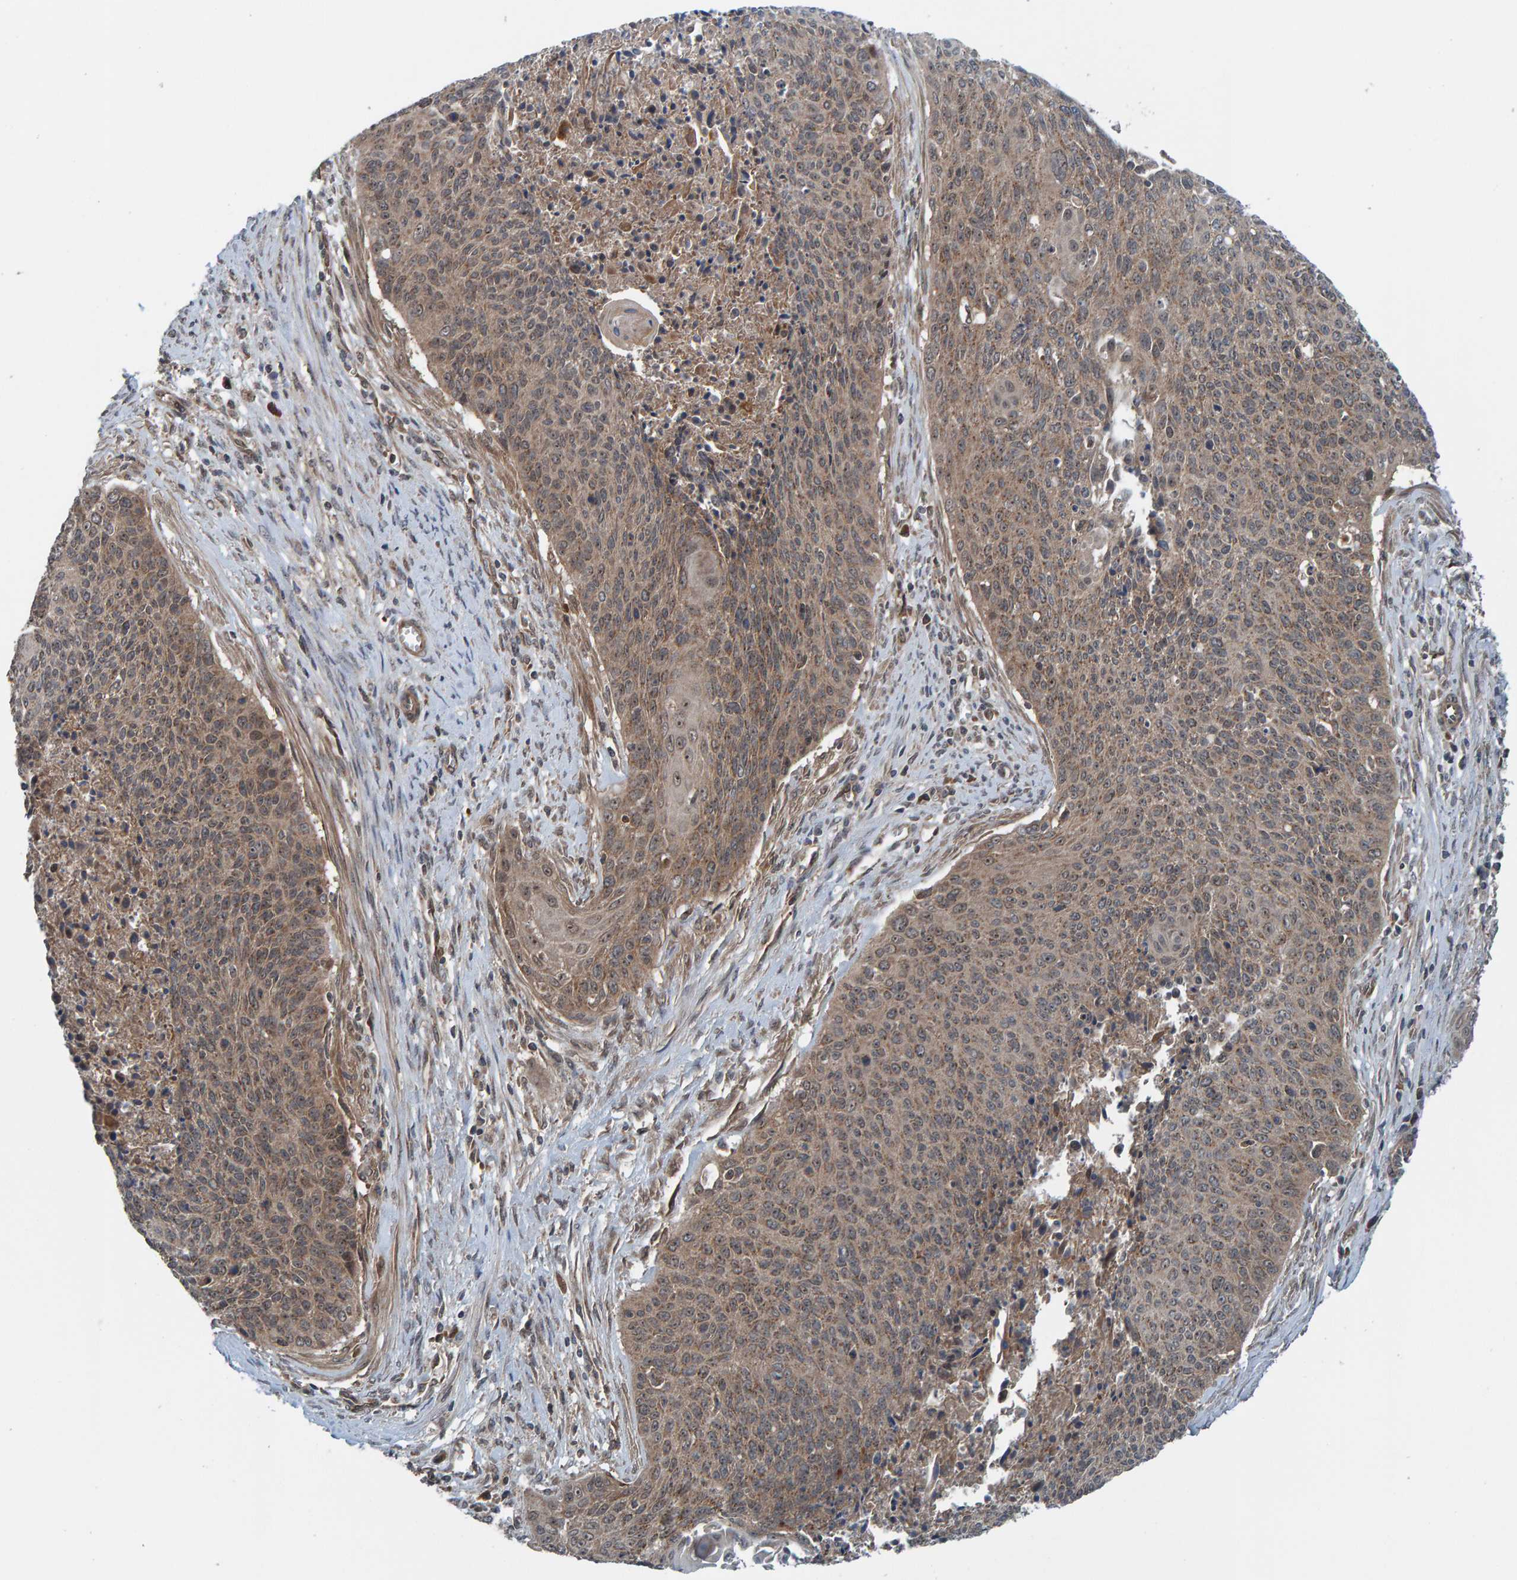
{"staining": {"intensity": "moderate", "quantity": ">75%", "location": "cytoplasmic/membranous"}, "tissue": "cervical cancer", "cell_type": "Tumor cells", "image_type": "cancer", "snomed": [{"axis": "morphology", "description": "Squamous cell carcinoma, NOS"}, {"axis": "topography", "description": "Cervix"}], "caption": "Immunohistochemistry (IHC) staining of cervical cancer, which shows medium levels of moderate cytoplasmic/membranous positivity in about >75% of tumor cells indicating moderate cytoplasmic/membranous protein staining. The staining was performed using DAB (3,3'-diaminobenzidine) (brown) for protein detection and nuclei were counterstained in hematoxylin (blue).", "gene": "CUEDC1", "patient": {"sex": "female", "age": 55}}